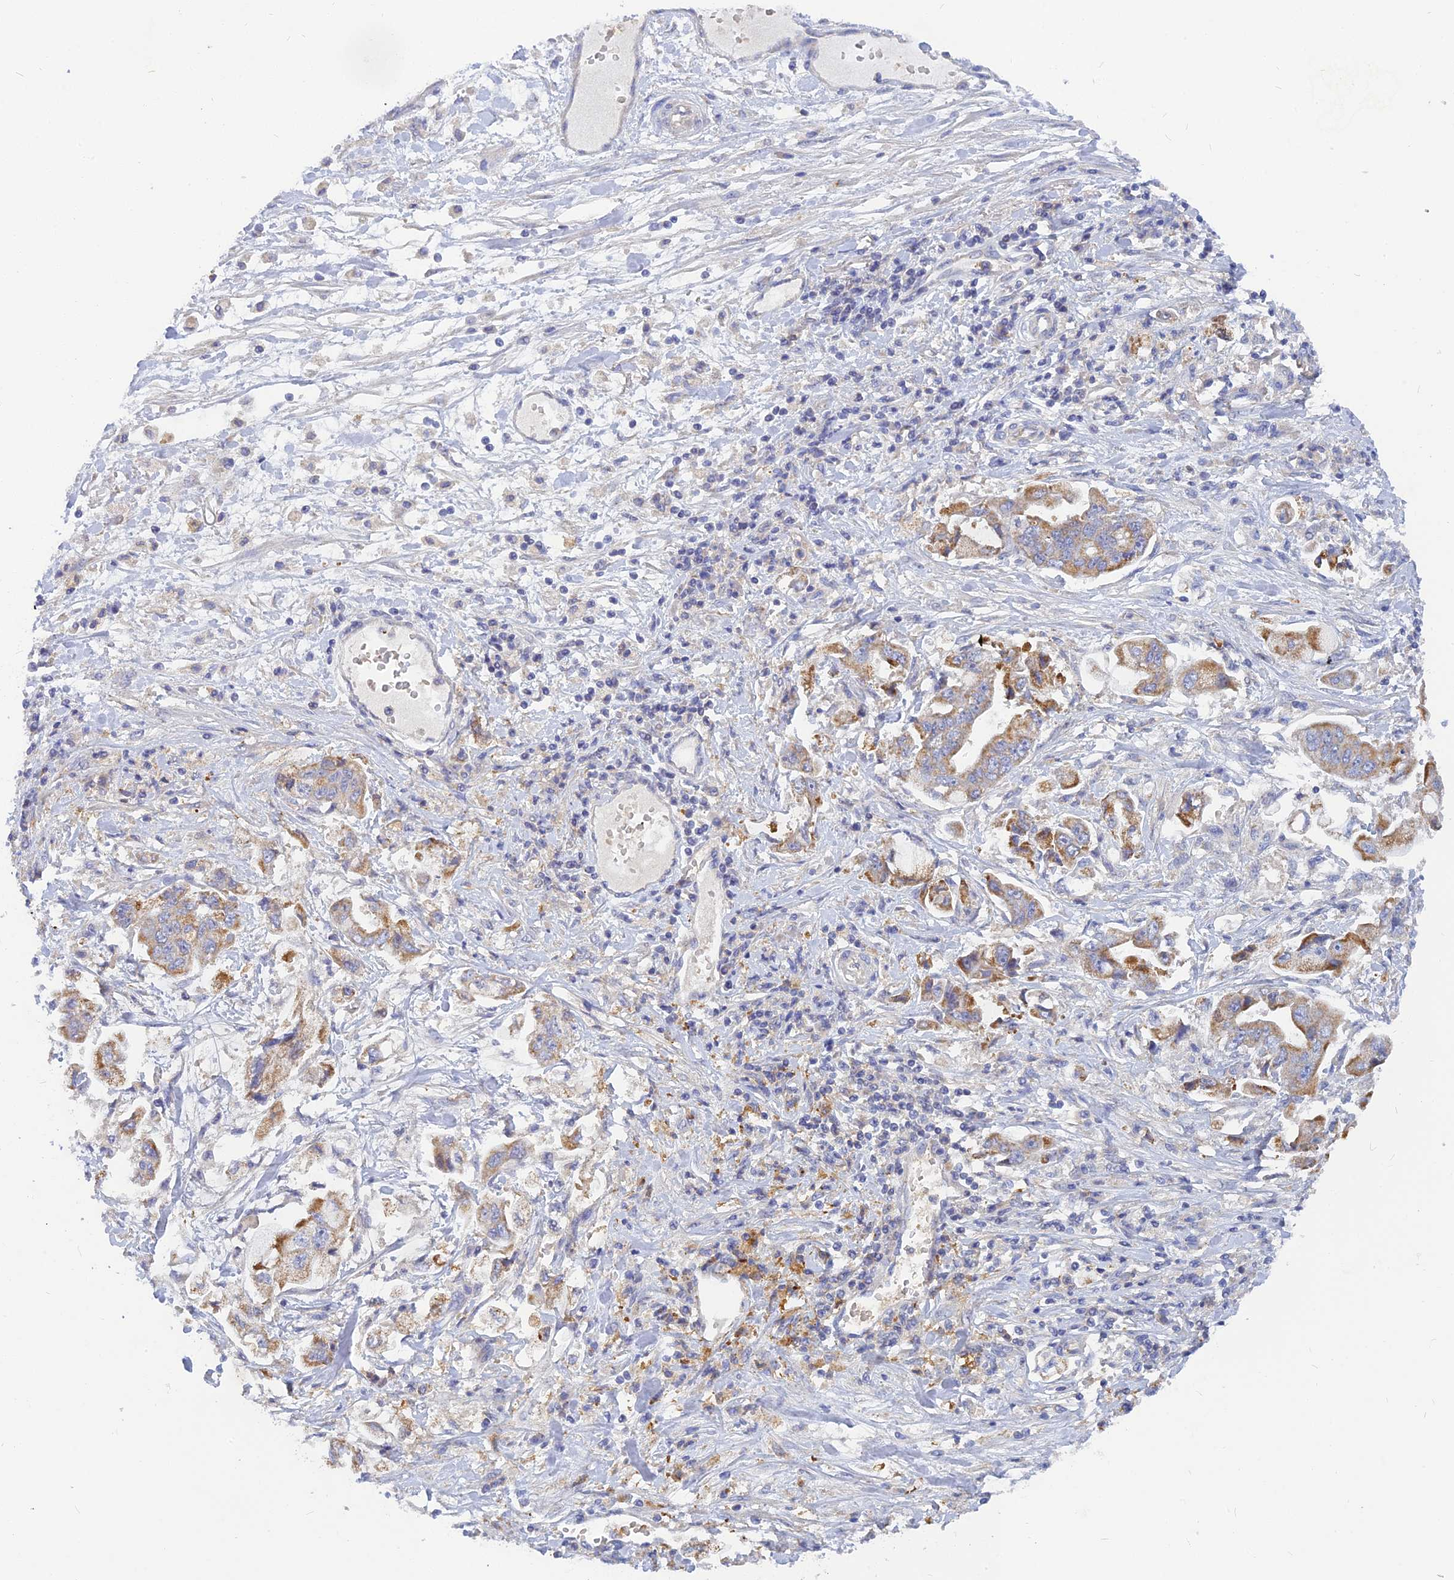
{"staining": {"intensity": "moderate", "quantity": "25%-75%", "location": "cytoplasmic/membranous"}, "tissue": "stomach cancer", "cell_type": "Tumor cells", "image_type": "cancer", "snomed": [{"axis": "morphology", "description": "Adenocarcinoma, NOS"}, {"axis": "topography", "description": "Stomach"}], "caption": "The immunohistochemical stain highlights moderate cytoplasmic/membranous positivity in tumor cells of stomach cancer tissue.", "gene": "CACNA1B", "patient": {"sex": "male", "age": 62}}